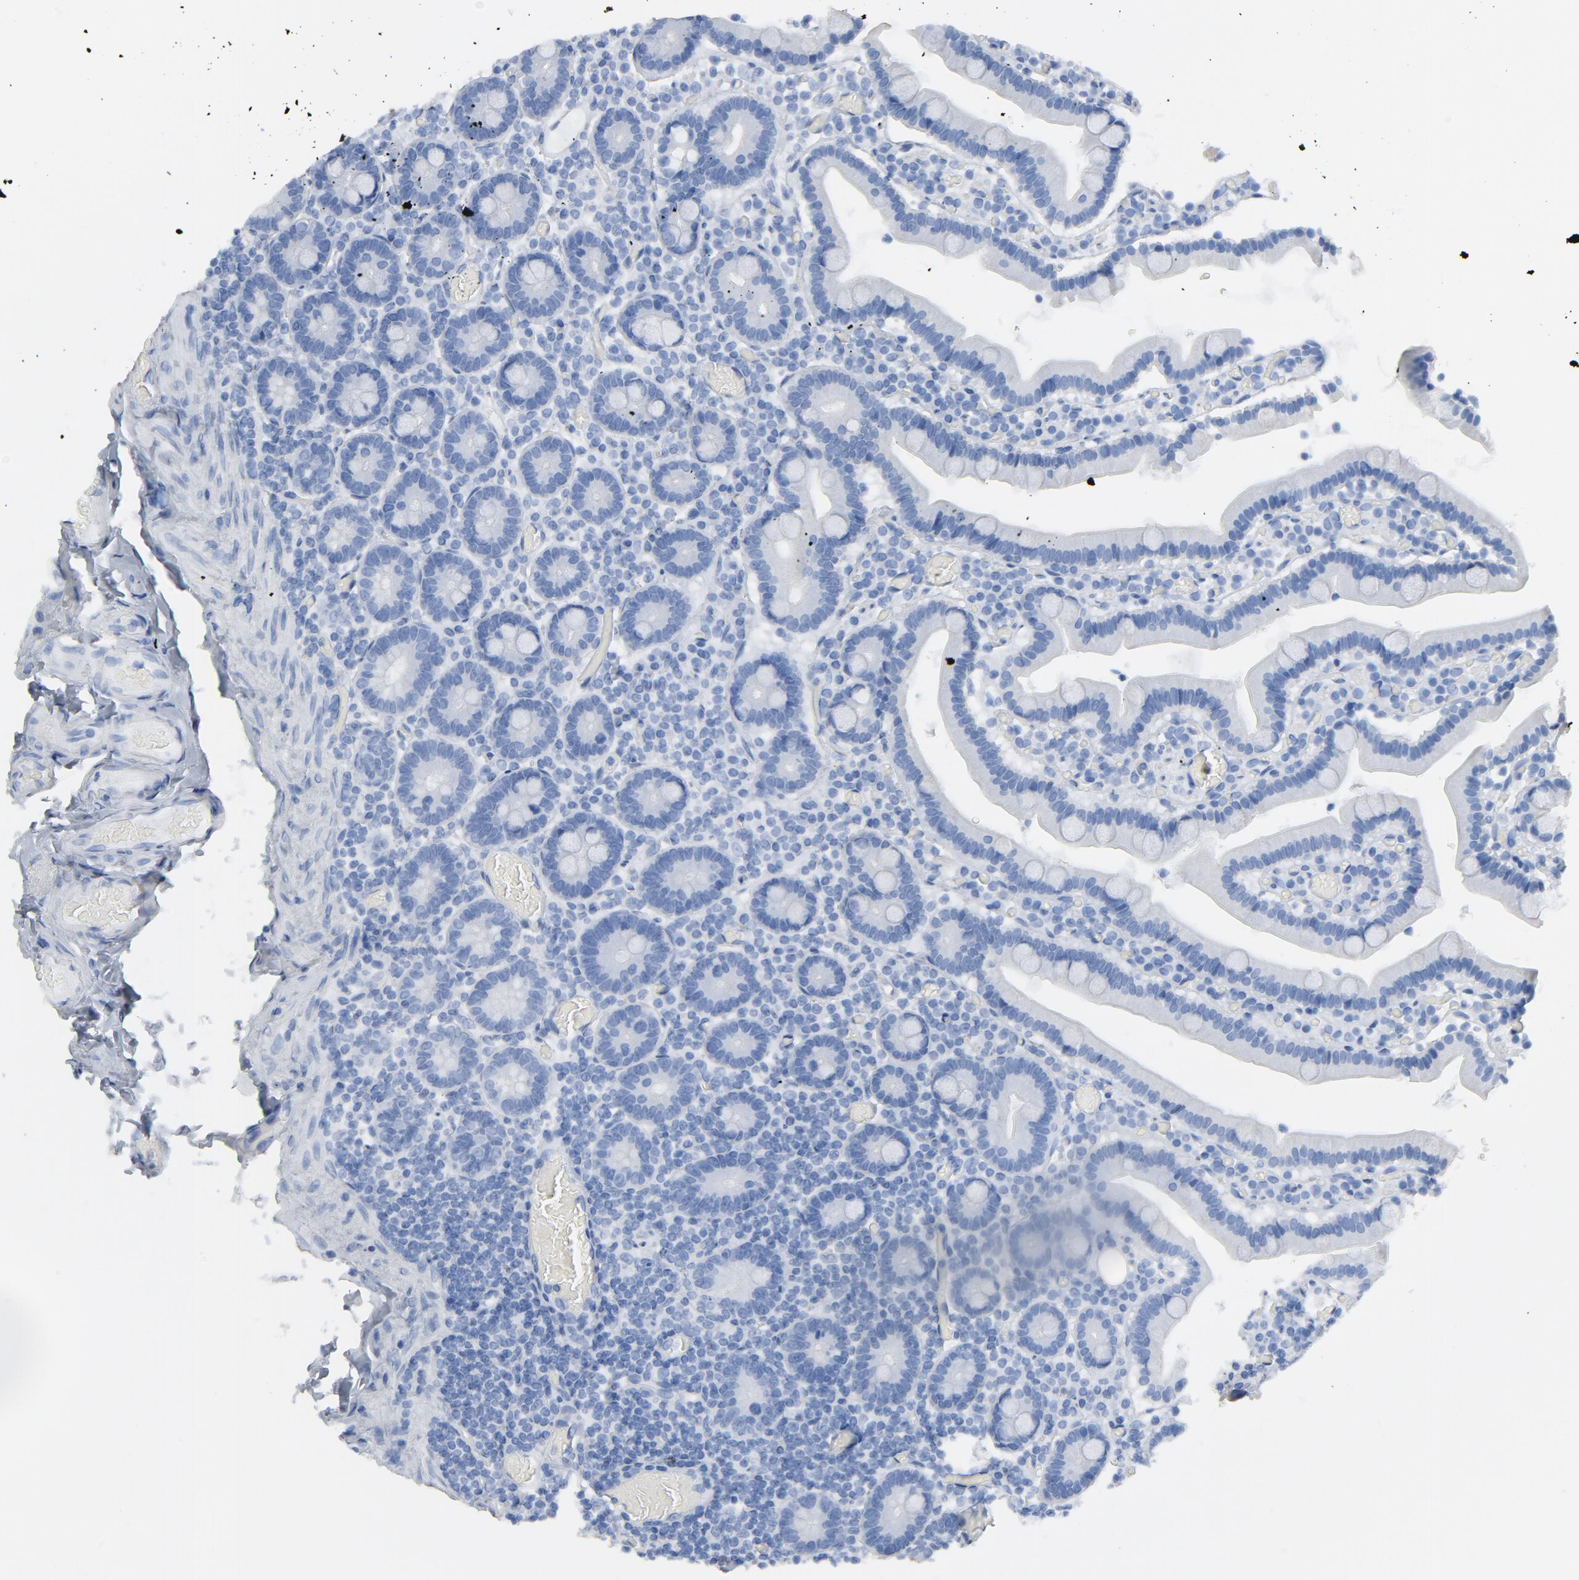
{"staining": {"intensity": "negative", "quantity": "none", "location": "none"}, "tissue": "duodenum", "cell_type": "Glandular cells", "image_type": "normal", "snomed": [{"axis": "morphology", "description": "Normal tissue, NOS"}, {"axis": "topography", "description": "Duodenum"}], "caption": "The image displays no significant expression in glandular cells of duodenum. (DAB immunohistochemistry (IHC), high magnification).", "gene": "C14orf119", "patient": {"sex": "female", "age": 53}}